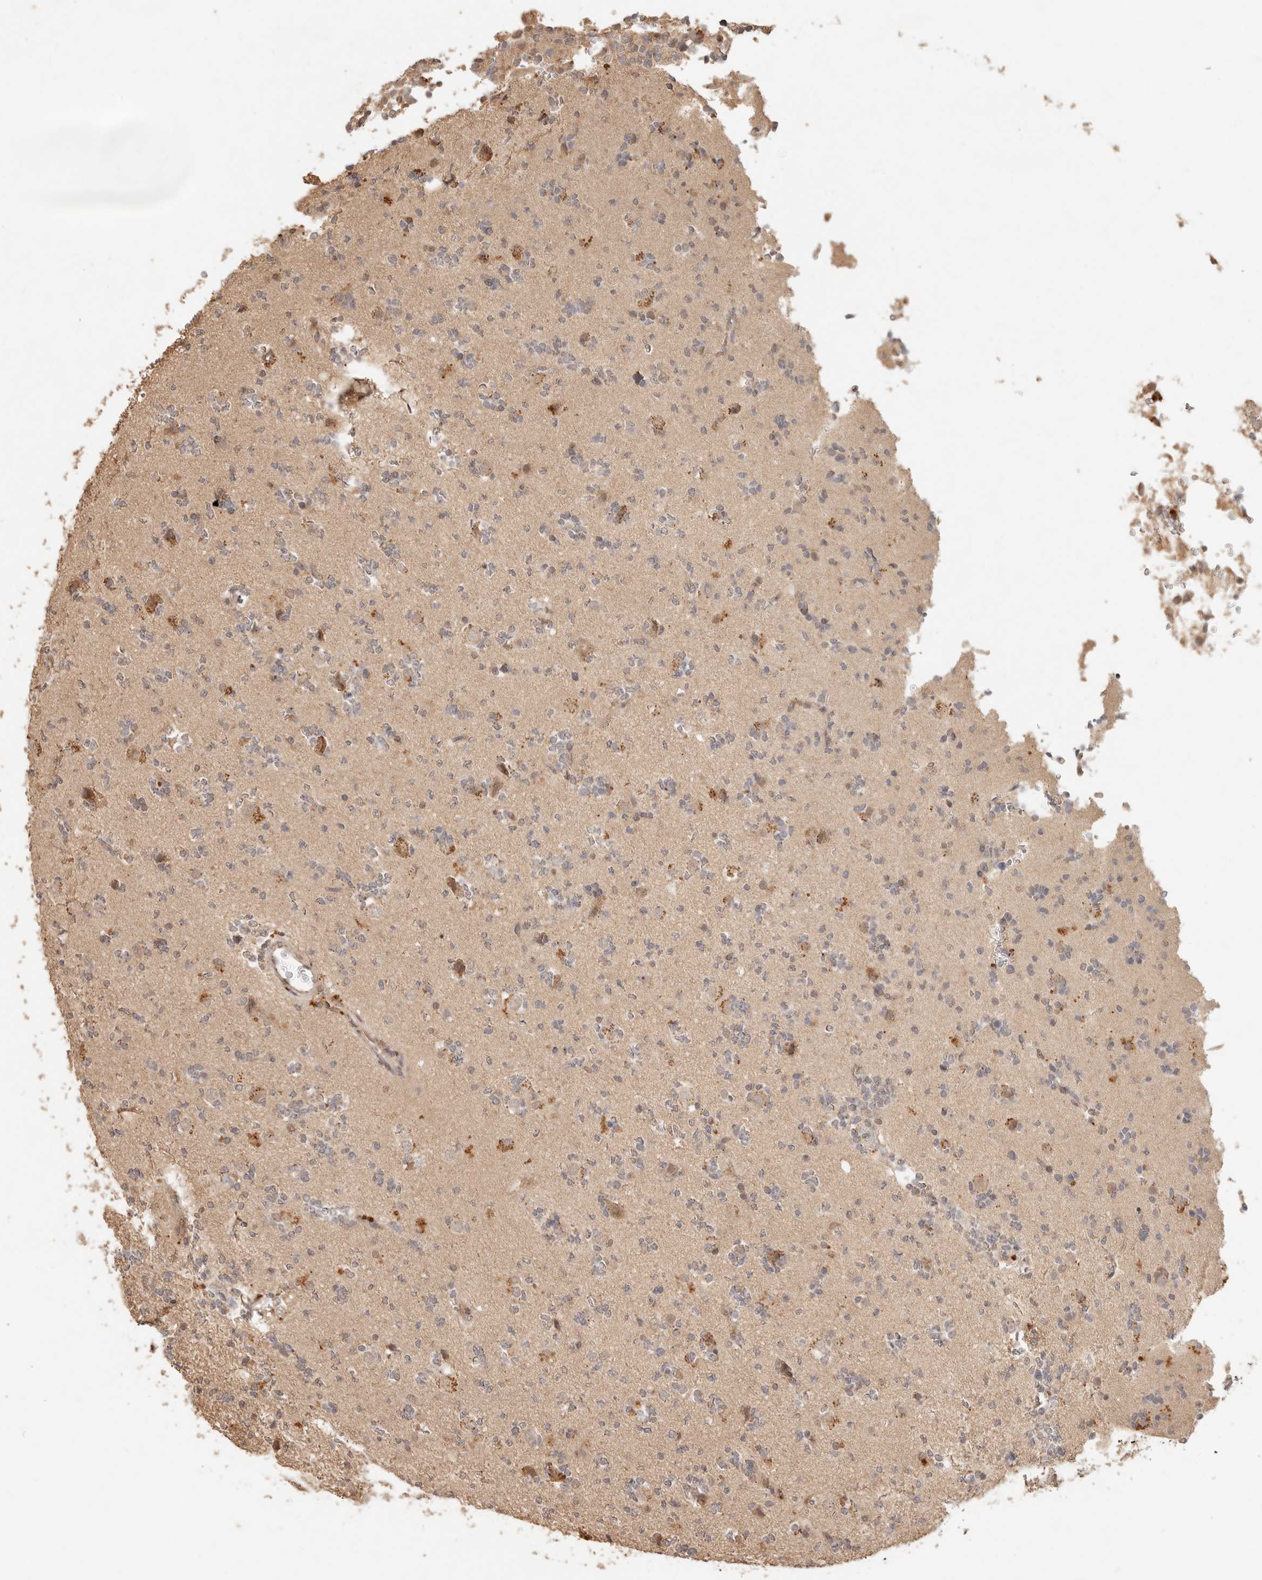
{"staining": {"intensity": "negative", "quantity": "none", "location": "none"}, "tissue": "glioma", "cell_type": "Tumor cells", "image_type": "cancer", "snomed": [{"axis": "morphology", "description": "Glioma, malignant, High grade"}, {"axis": "topography", "description": "Brain"}], "caption": "Glioma was stained to show a protein in brown. There is no significant expression in tumor cells.", "gene": "LMO4", "patient": {"sex": "female", "age": 62}}